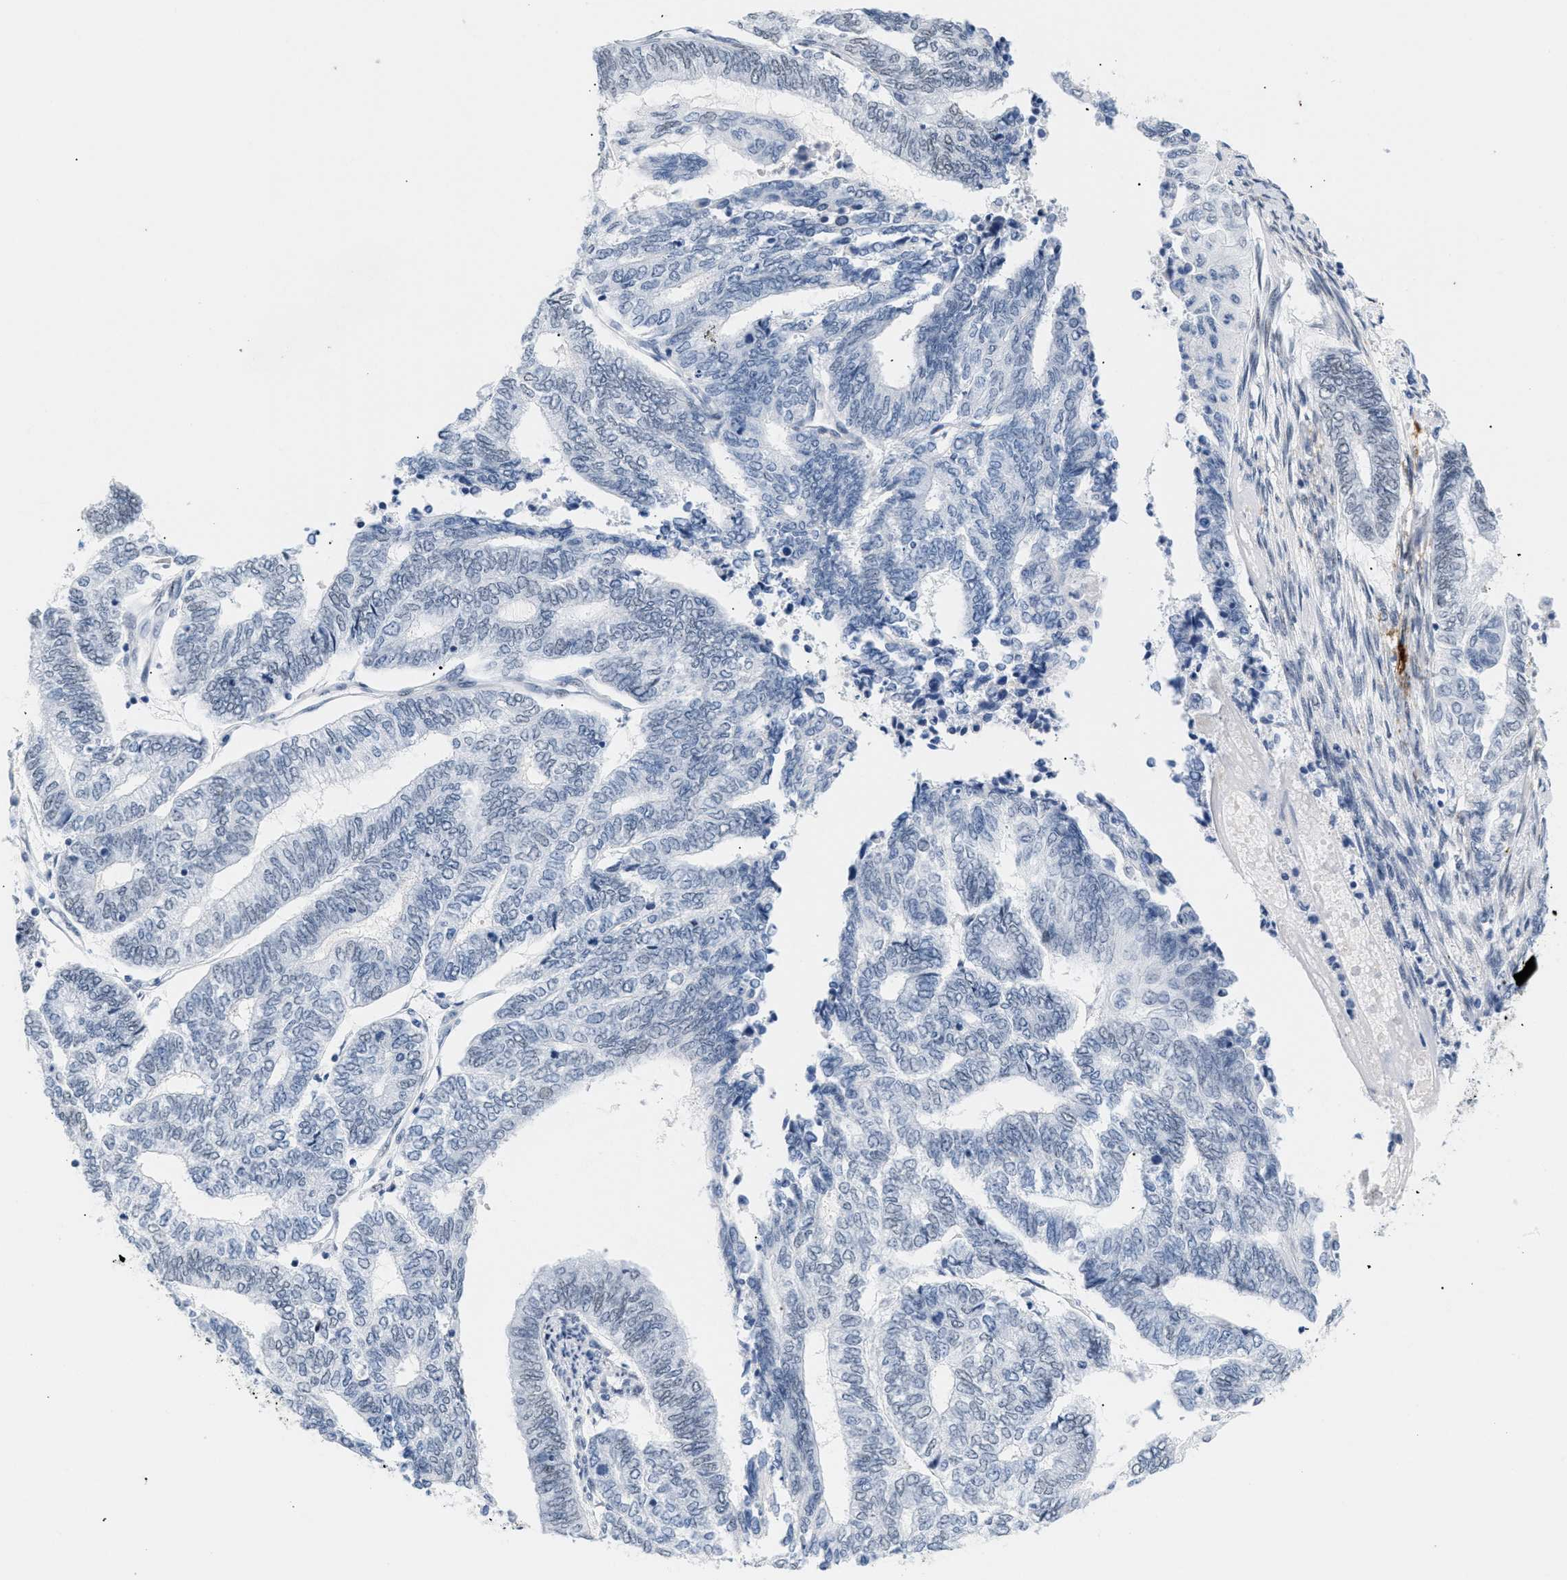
{"staining": {"intensity": "negative", "quantity": "none", "location": "none"}, "tissue": "endometrial cancer", "cell_type": "Tumor cells", "image_type": "cancer", "snomed": [{"axis": "morphology", "description": "Adenocarcinoma, NOS"}, {"axis": "topography", "description": "Uterus"}, {"axis": "topography", "description": "Endometrium"}], "caption": "High magnification brightfield microscopy of endometrial cancer (adenocarcinoma) stained with DAB (3,3'-diaminobenzidine) (brown) and counterstained with hematoxylin (blue): tumor cells show no significant expression.", "gene": "ELN", "patient": {"sex": "female", "age": 70}}